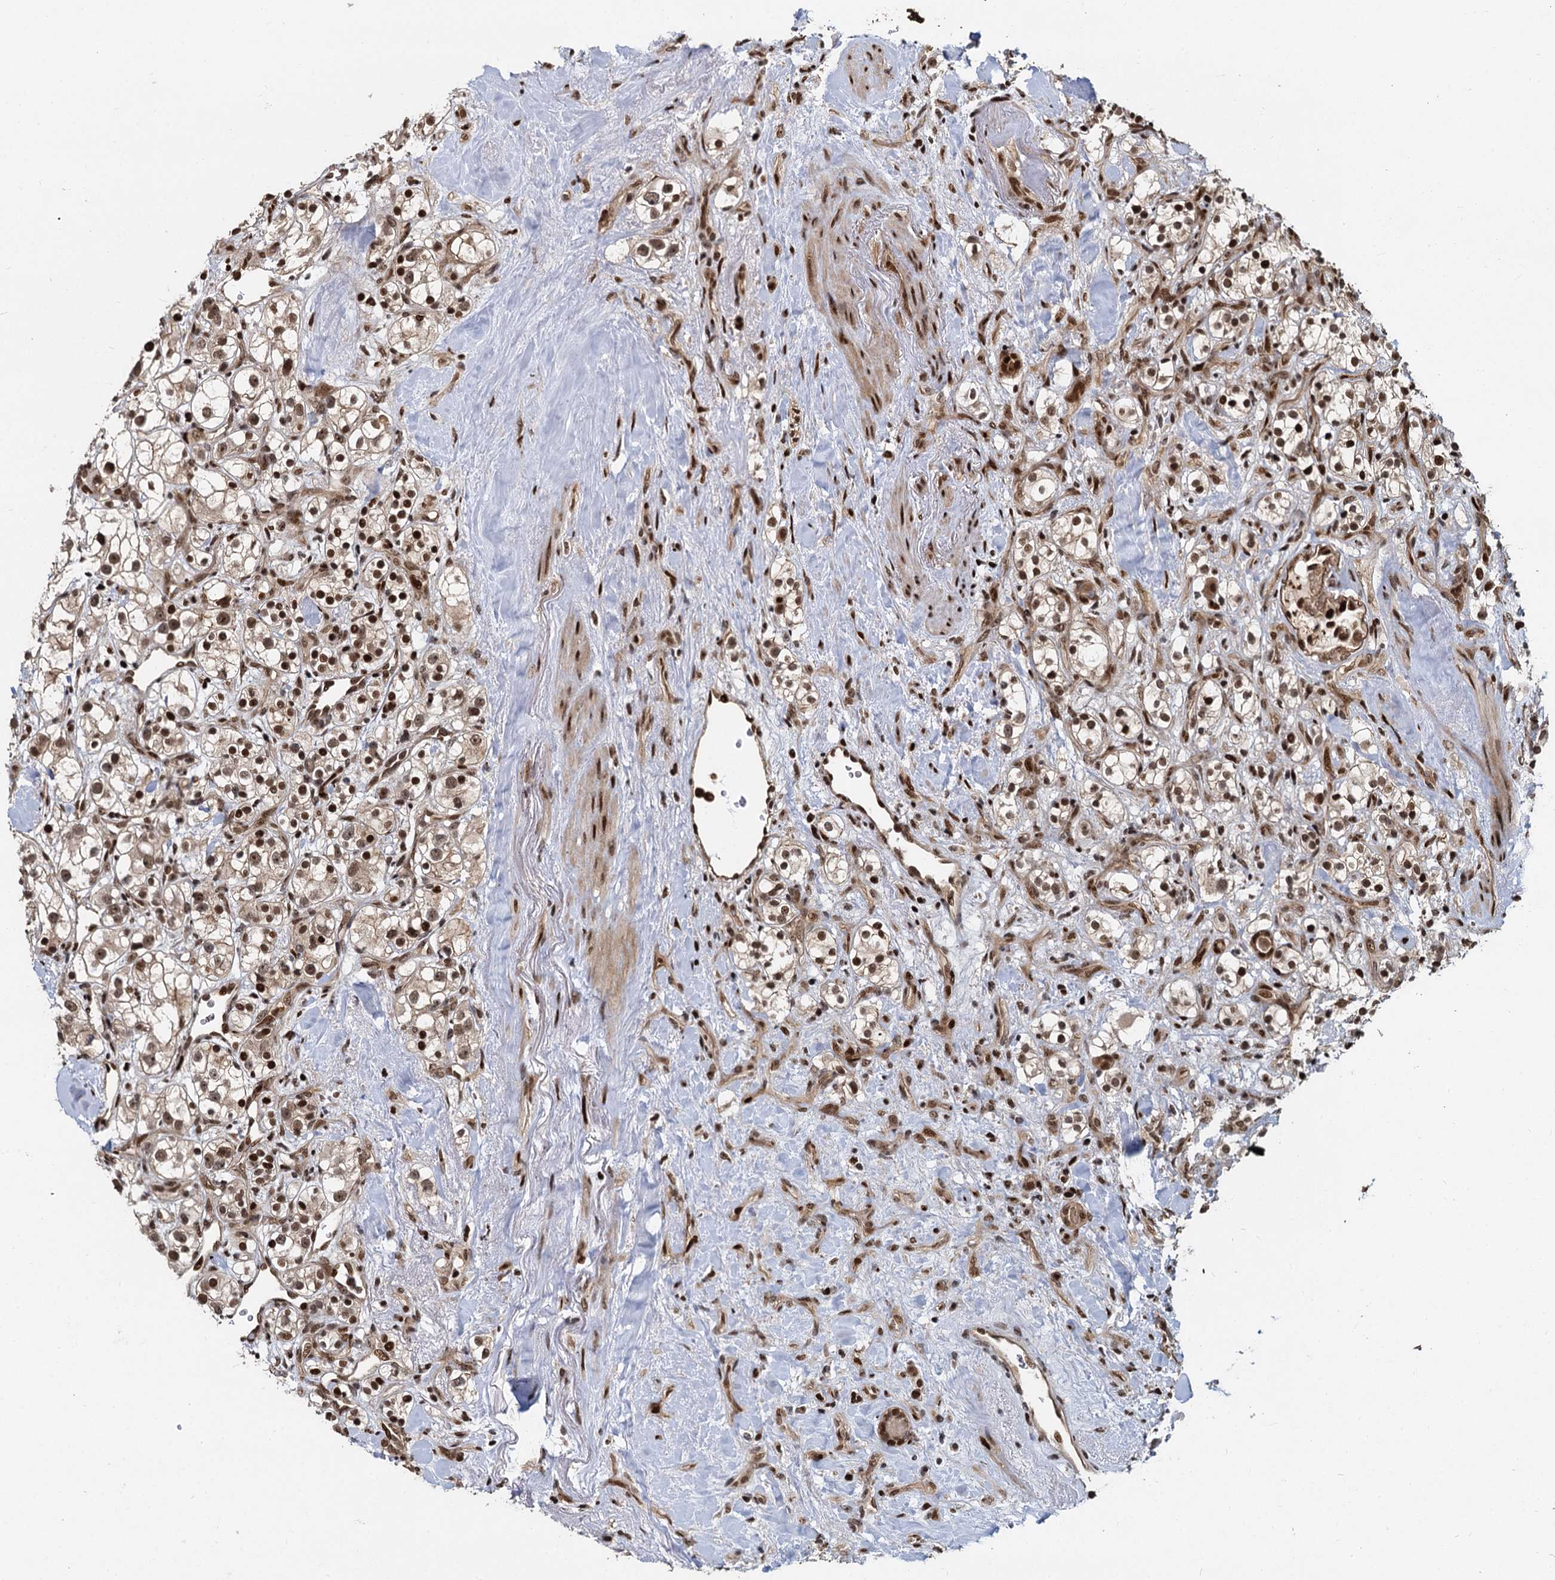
{"staining": {"intensity": "strong", "quantity": ">75%", "location": "nuclear"}, "tissue": "renal cancer", "cell_type": "Tumor cells", "image_type": "cancer", "snomed": [{"axis": "morphology", "description": "Adenocarcinoma, NOS"}, {"axis": "topography", "description": "Kidney"}], "caption": "Immunohistochemical staining of renal cancer (adenocarcinoma) shows high levels of strong nuclear staining in approximately >75% of tumor cells. (brown staining indicates protein expression, while blue staining denotes nuclei).", "gene": "ANKRD49", "patient": {"sex": "male", "age": 77}}